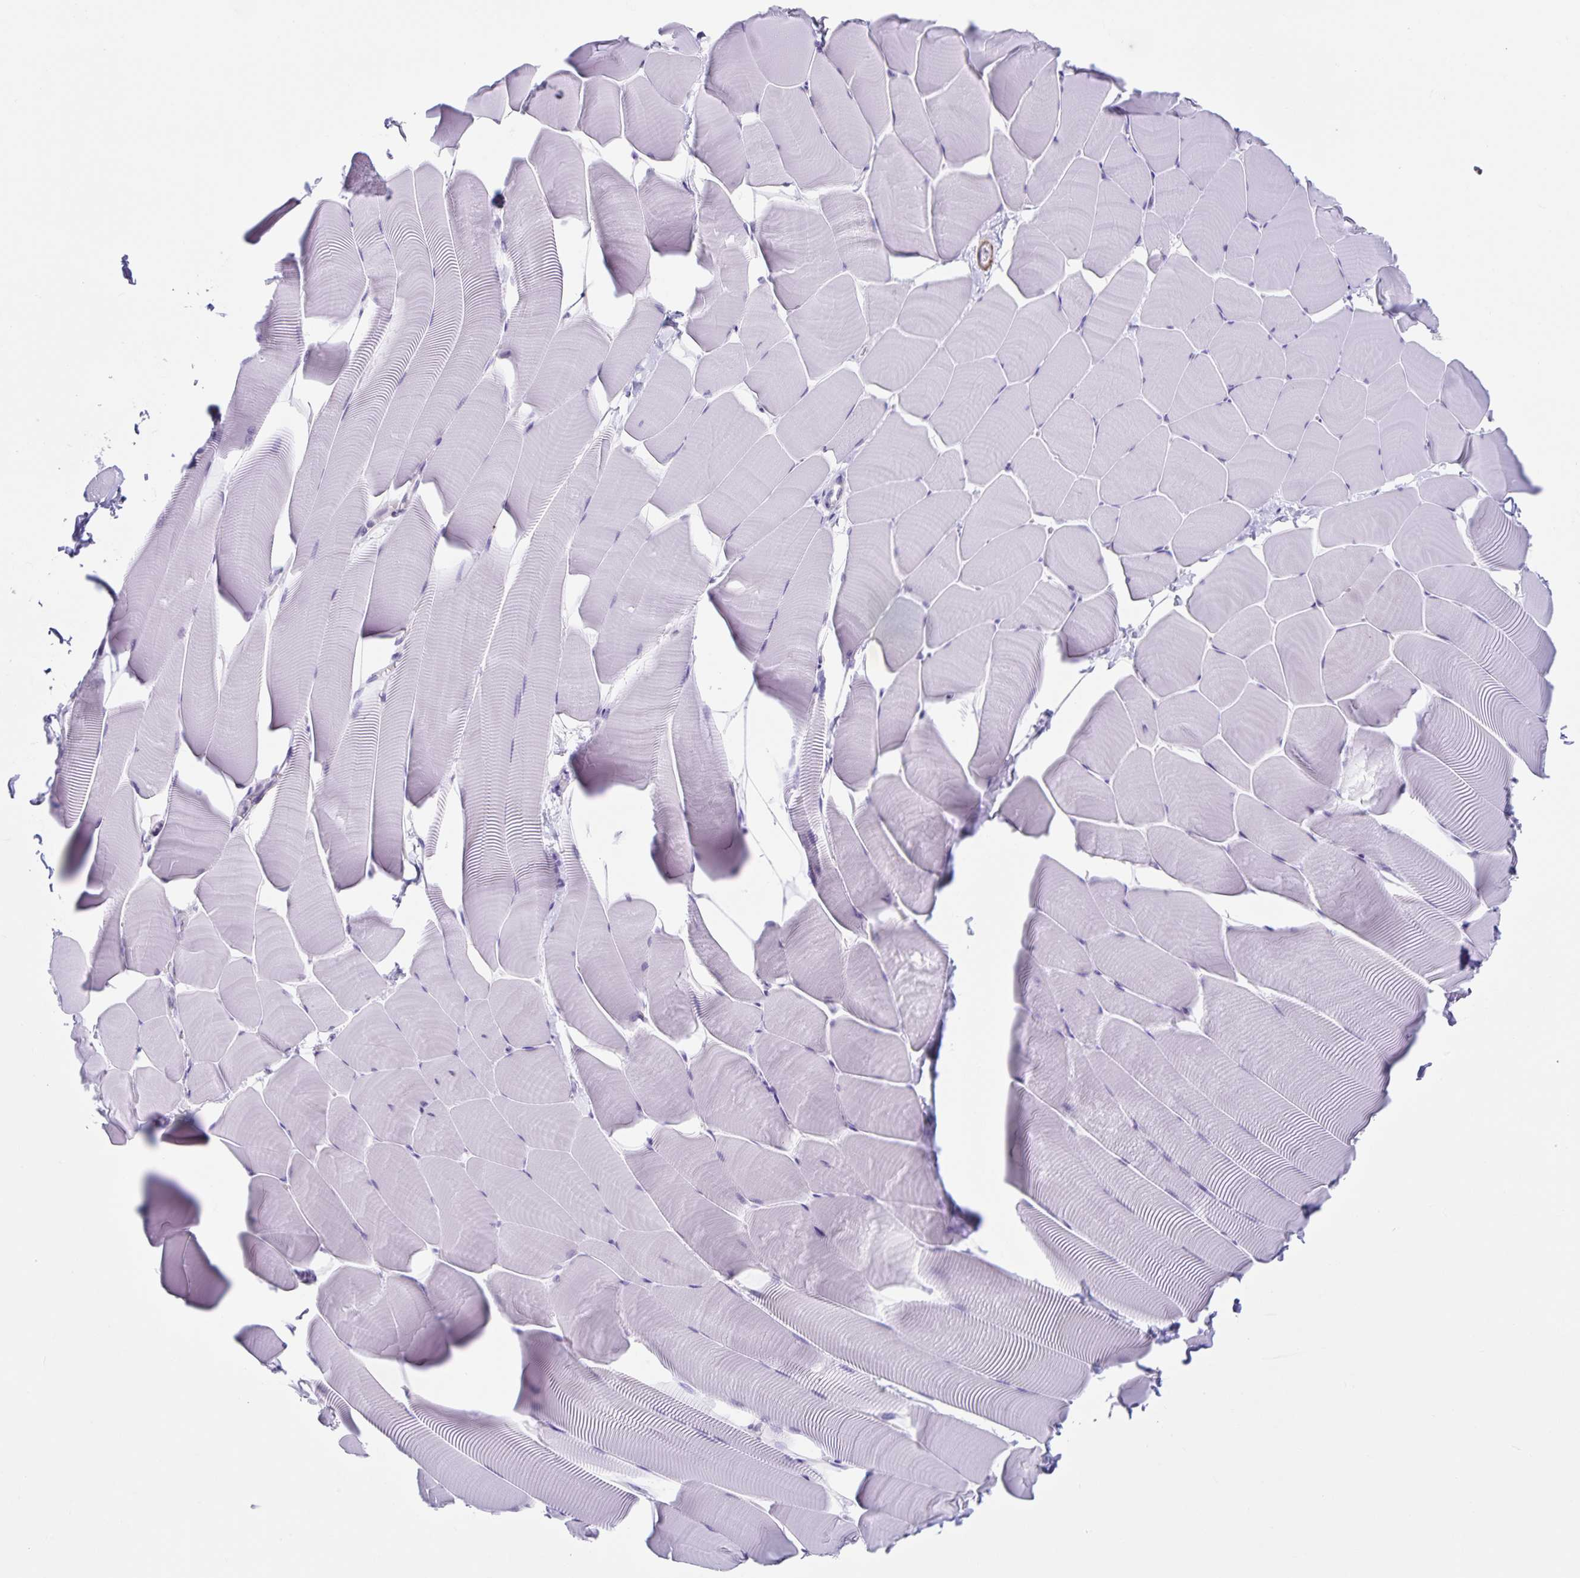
{"staining": {"intensity": "negative", "quantity": "none", "location": "none"}, "tissue": "skeletal muscle", "cell_type": "Myocytes", "image_type": "normal", "snomed": [{"axis": "morphology", "description": "Normal tissue, NOS"}, {"axis": "topography", "description": "Skeletal muscle"}], "caption": "Immunohistochemistry (IHC) image of normal human skeletal muscle stained for a protein (brown), which displays no positivity in myocytes. (IHC, brightfield microscopy, high magnification).", "gene": "C11orf42", "patient": {"sex": "male", "age": 25}}